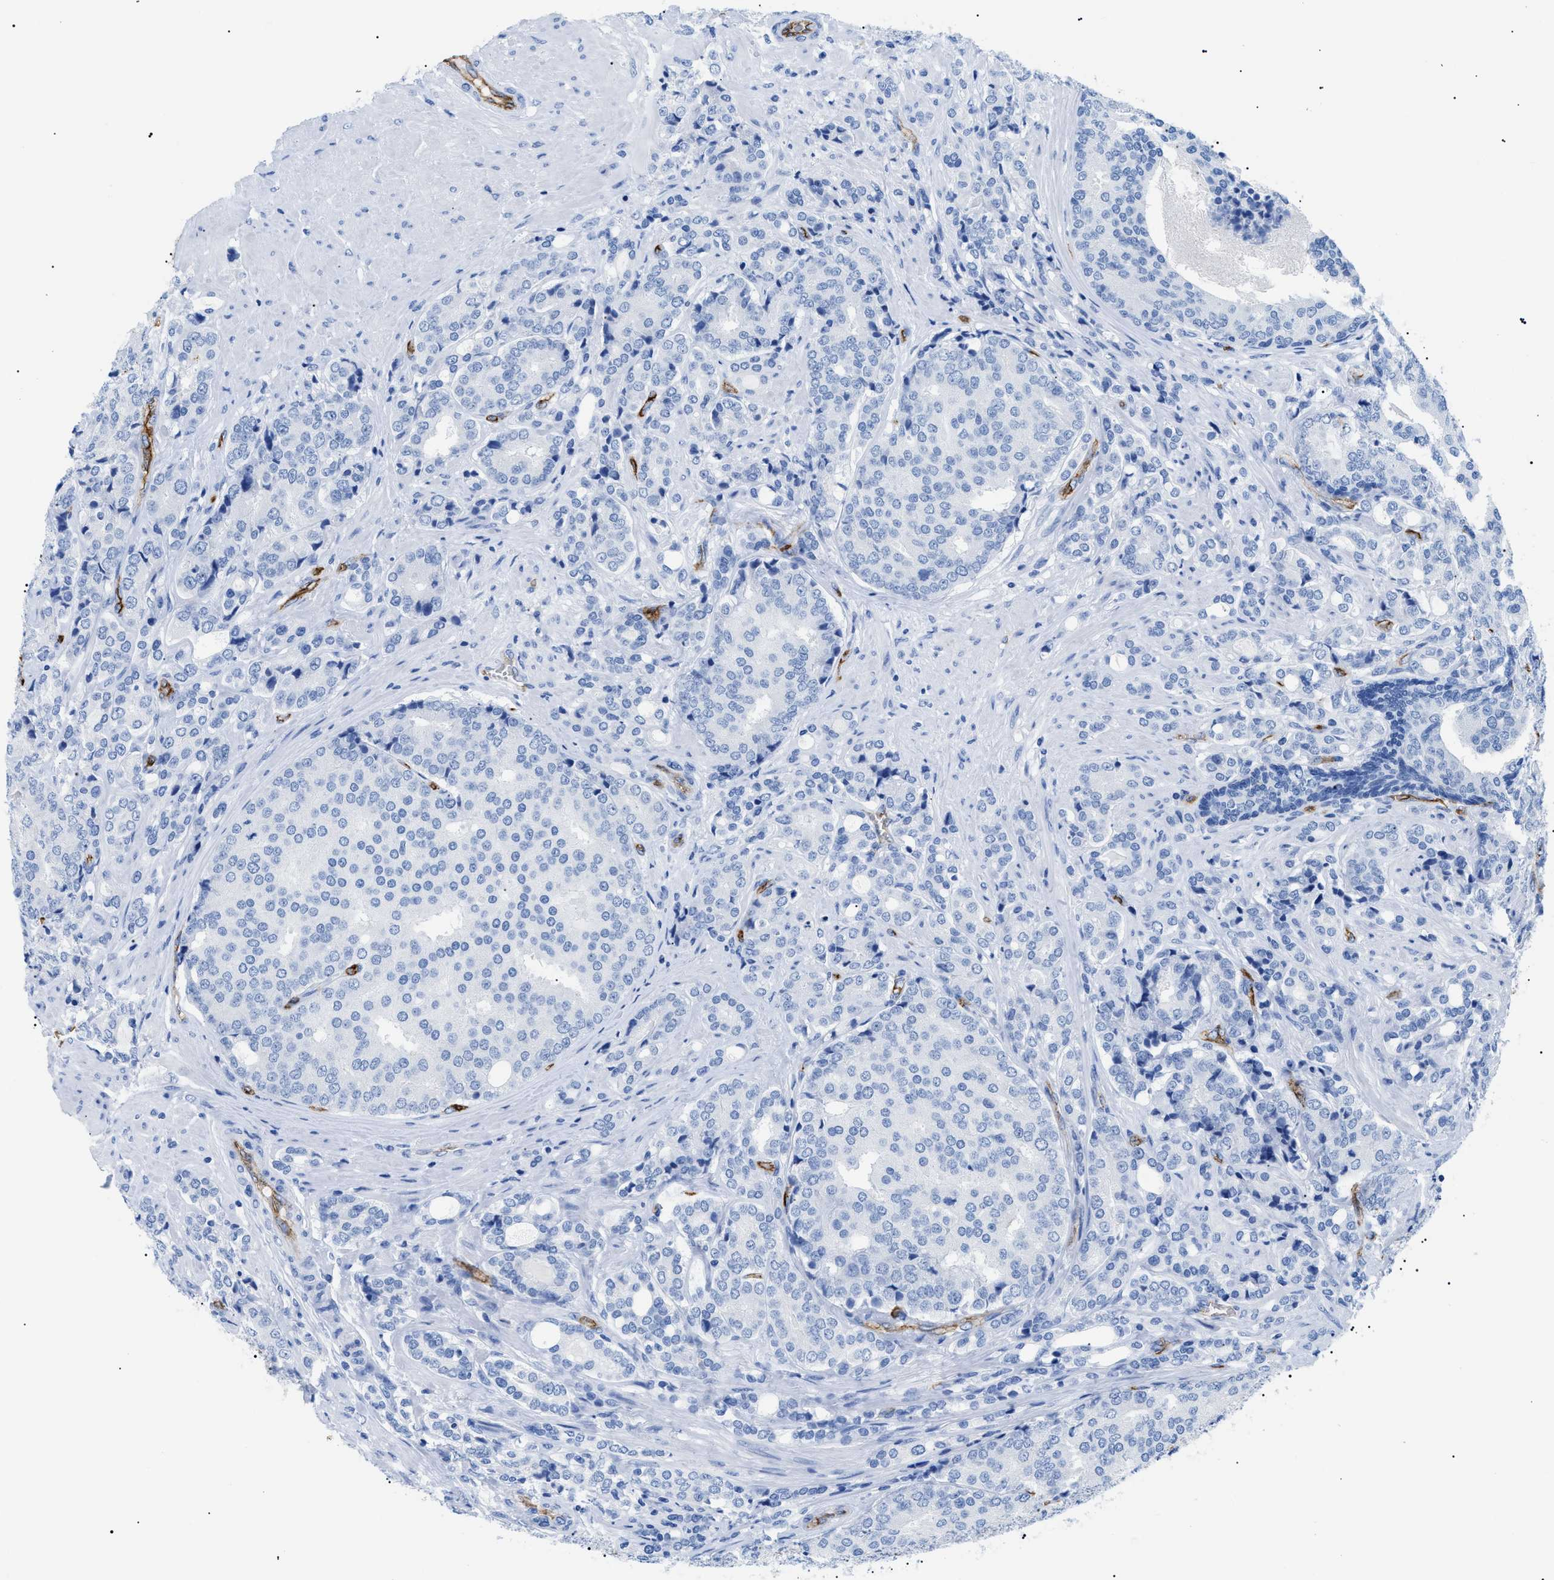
{"staining": {"intensity": "negative", "quantity": "none", "location": "none"}, "tissue": "prostate cancer", "cell_type": "Tumor cells", "image_type": "cancer", "snomed": [{"axis": "morphology", "description": "Adenocarcinoma, High grade"}, {"axis": "topography", "description": "Prostate"}], "caption": "Immunohistochemistry (IHC) image of neoplastic tissue: prostate cancer (high-grade adenocarcinoma) stained with DAB displays no significant protein staining in tumor cells.", "gene": "PODXL", "patient": {"sex": "male", "age": 50}}